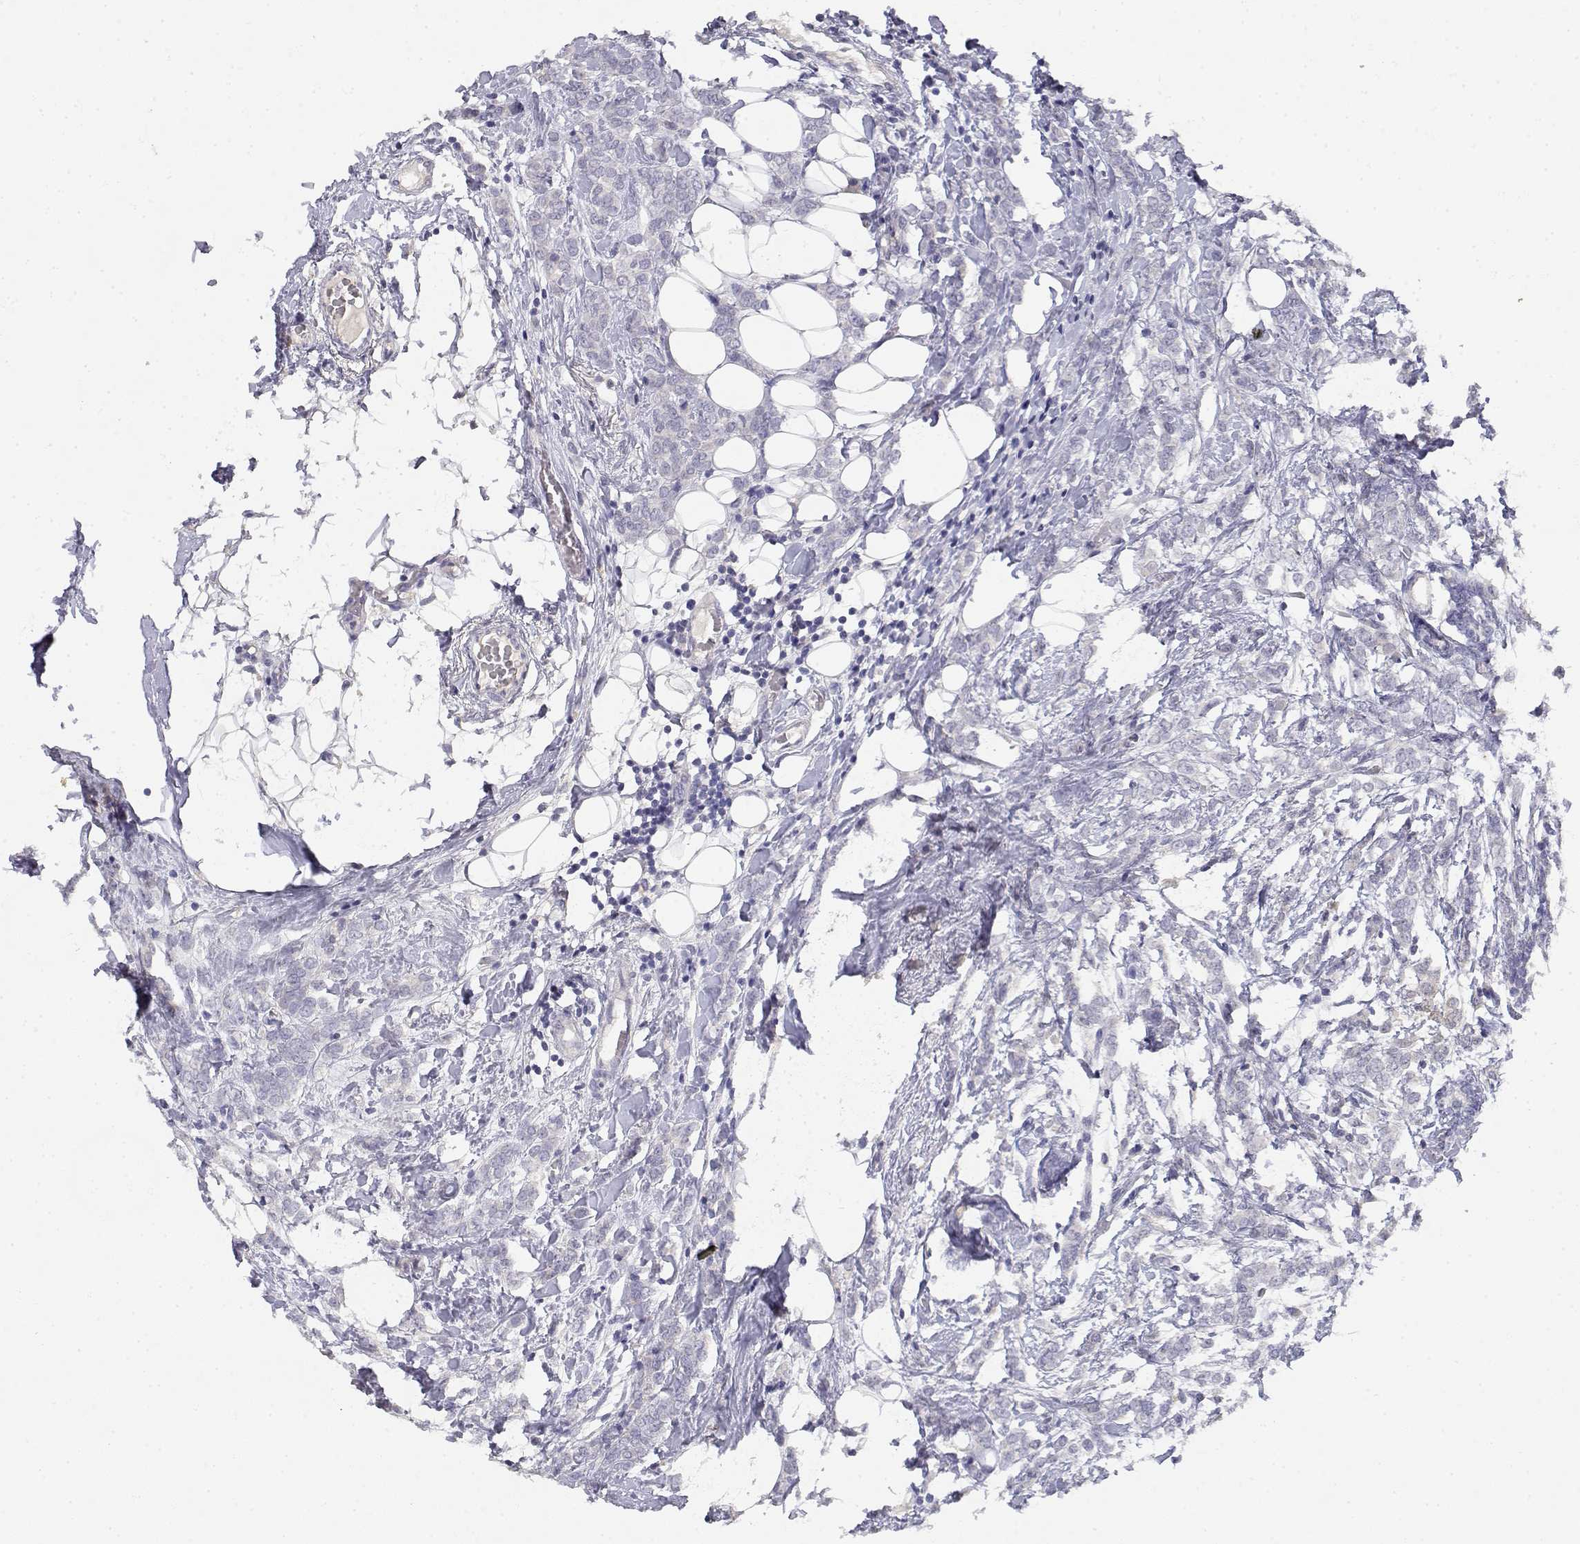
{"staining": {"intensity": "negative", "quantity": "none", "location": "none"}, "tissue": "breast cancer", "cell_type": "Tumor cells", "image_type": "cancer", "snomed": [{"axis": "morphology", "description": "Lobular carcinoma"}, {"axis": "topography", "description": "Breast"}], "caption": "Immunohistochemistry (IHC) image of human lobular carcinoma (breast) stained for a protein (brown), which demonstrates no expression in tumor cells.", "gene": "ADA", "patient": {"sex": "female", "age": 49}}